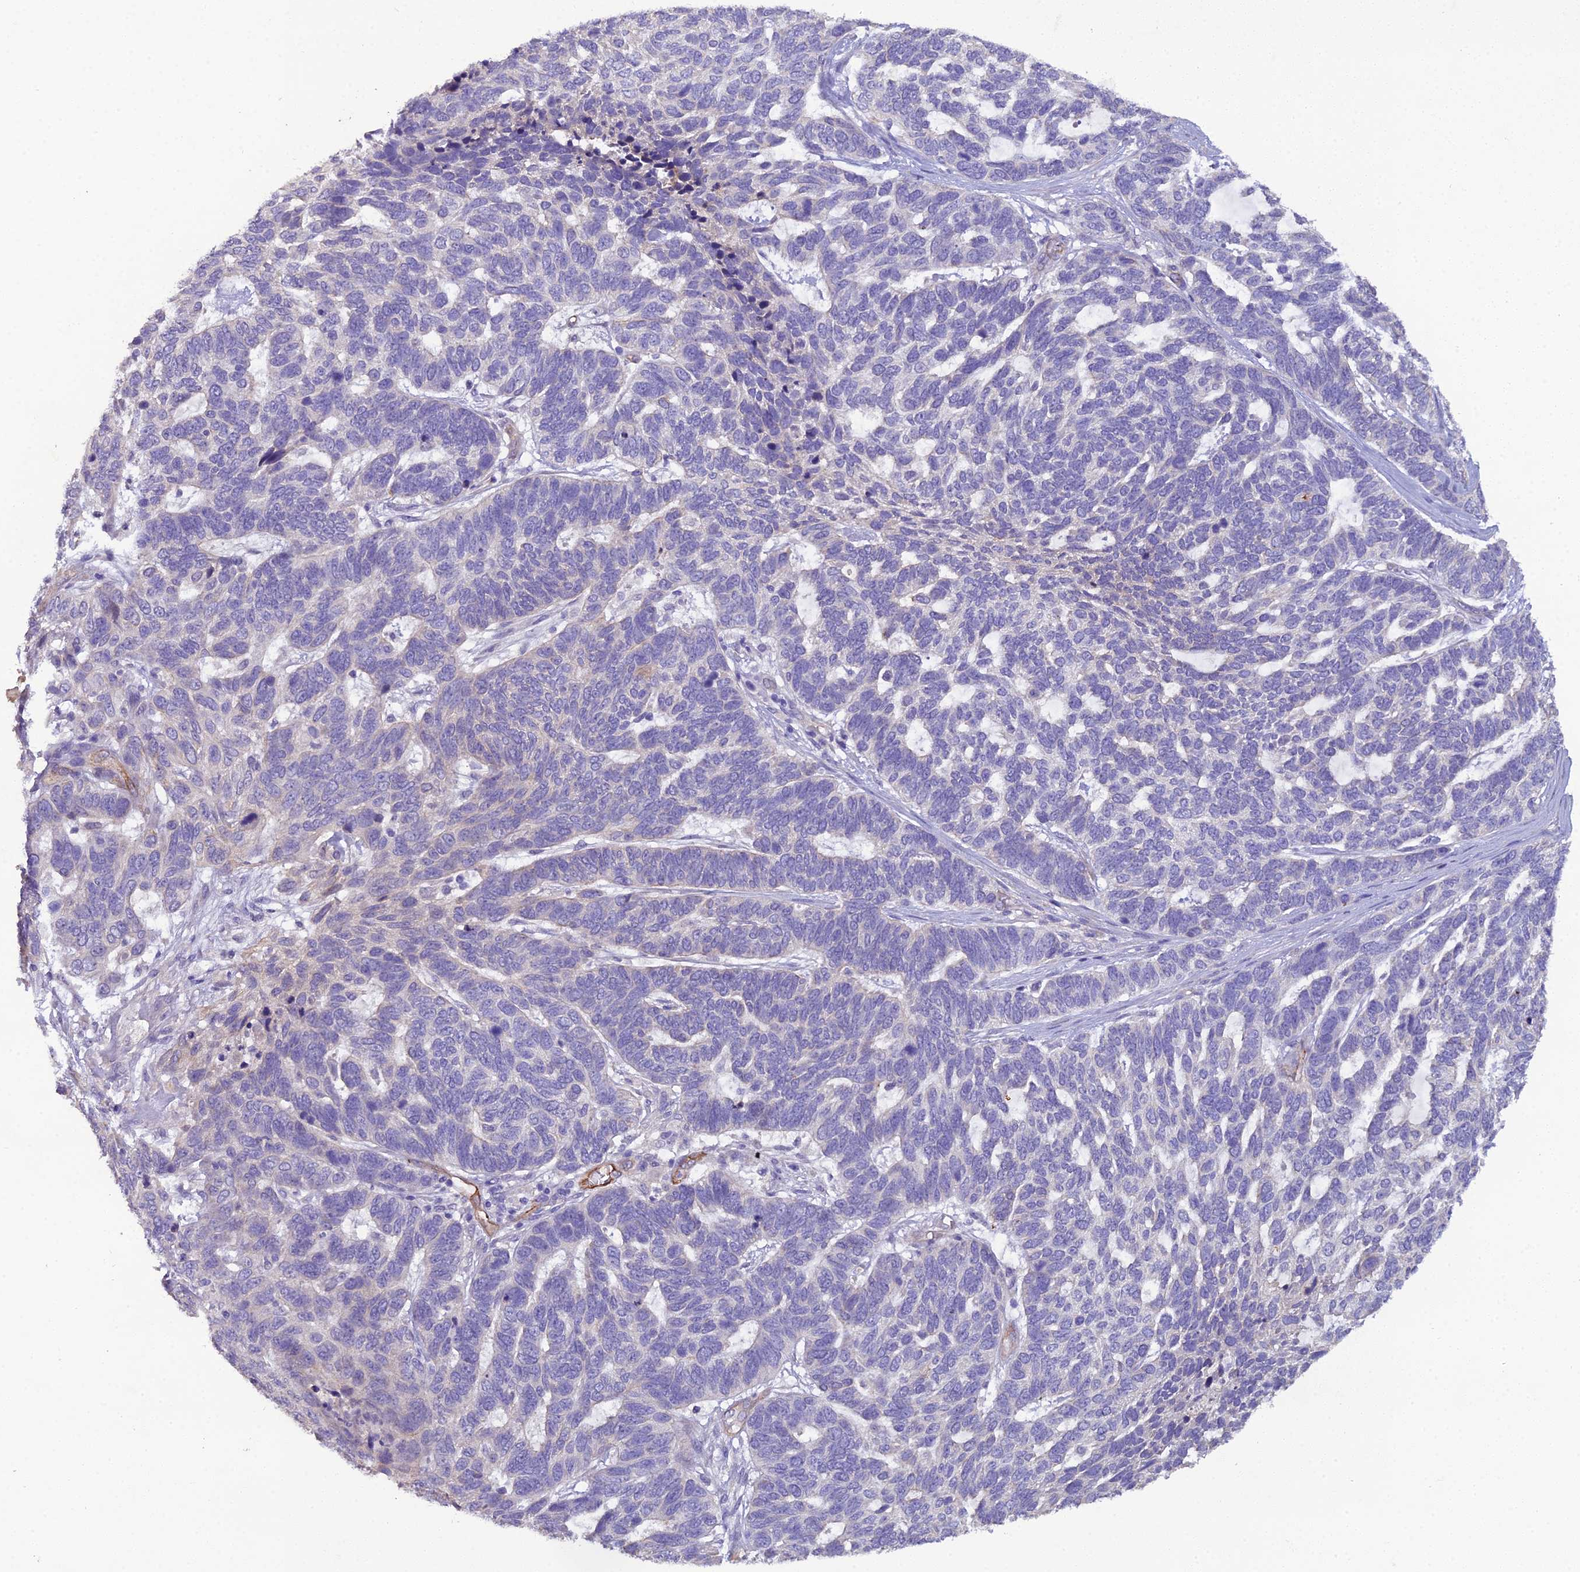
{"staining": {"intensity": "negative", "quantity": "none", "location": "none"}, "tissue": "skin cancer", "cell_type": "Tumor cells", "image_type": "cancer", "snomed": [{"axis": "morphology", "description": "Basal cell carcinoma"}, {"axis": "topography", "description": "Skin"}], "caption": "Immunohistochemical staining of human basal cell carcinoma (skin) demonstrates no significant staining in tumor cells.", "gene": "CFAP47", "patient": {"sex": "female", "age": 65}}